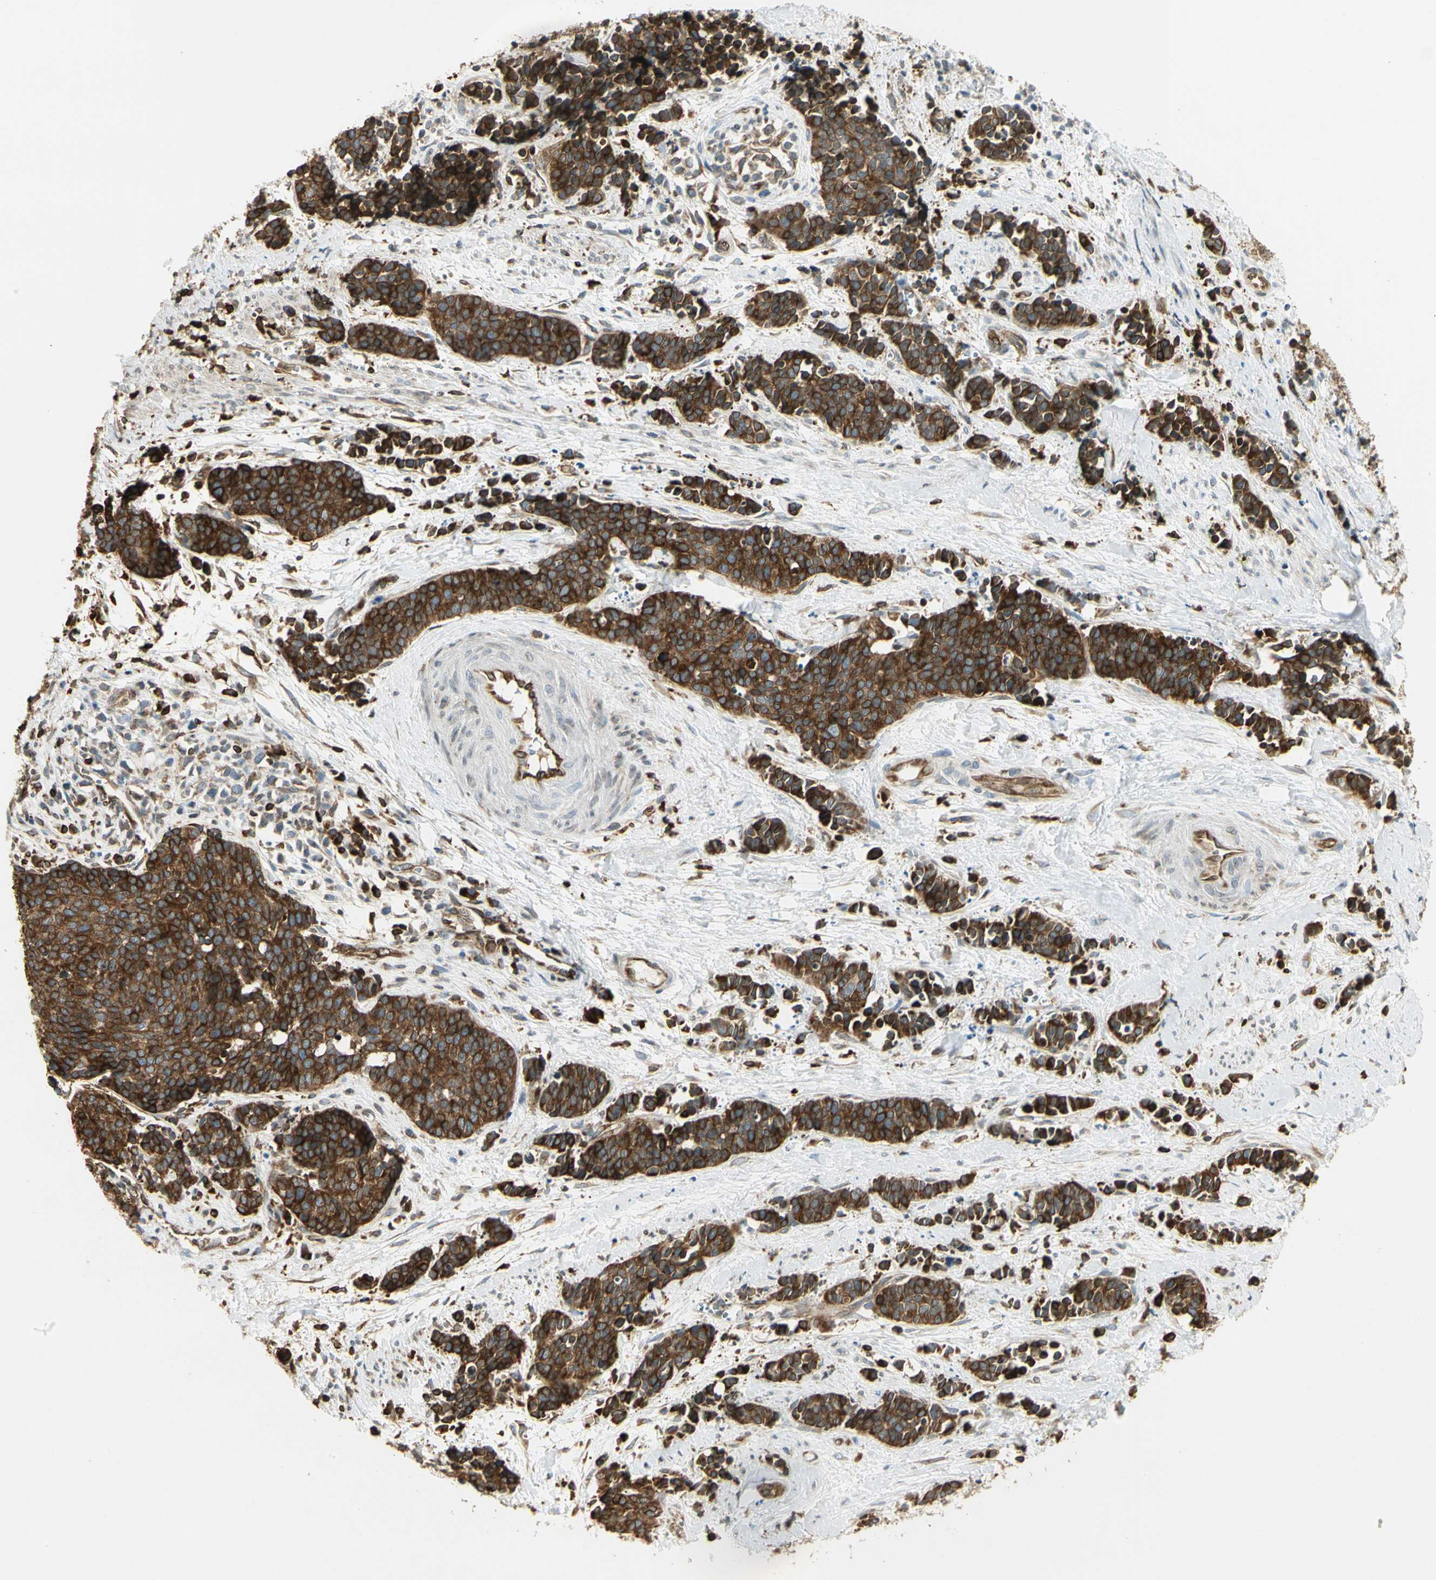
{"staining": {"intensity": "strong", "quantity": ">75%", "location": "cytoplasmic/membranous"}, "tissue": "cervical cancer", "cell_type": "Tumor cells", "image_type": "cancer", "snomed": [{"axis": "morphology", "description": "Squamous cell carcinoma, NOS"}, {"axis": "topography", "description": "Cervix"}], "caption": "IHC (DAB (3,3'-diaminobenzidine)) staining of cervical cancer (squamous cell carcinoma) demonstrates strong cytoplasmic/membranous protein staining in approximately >75% of tumor cells.", "gene": "TAPBP", "patient": {"sex": "female", "age": 35}}